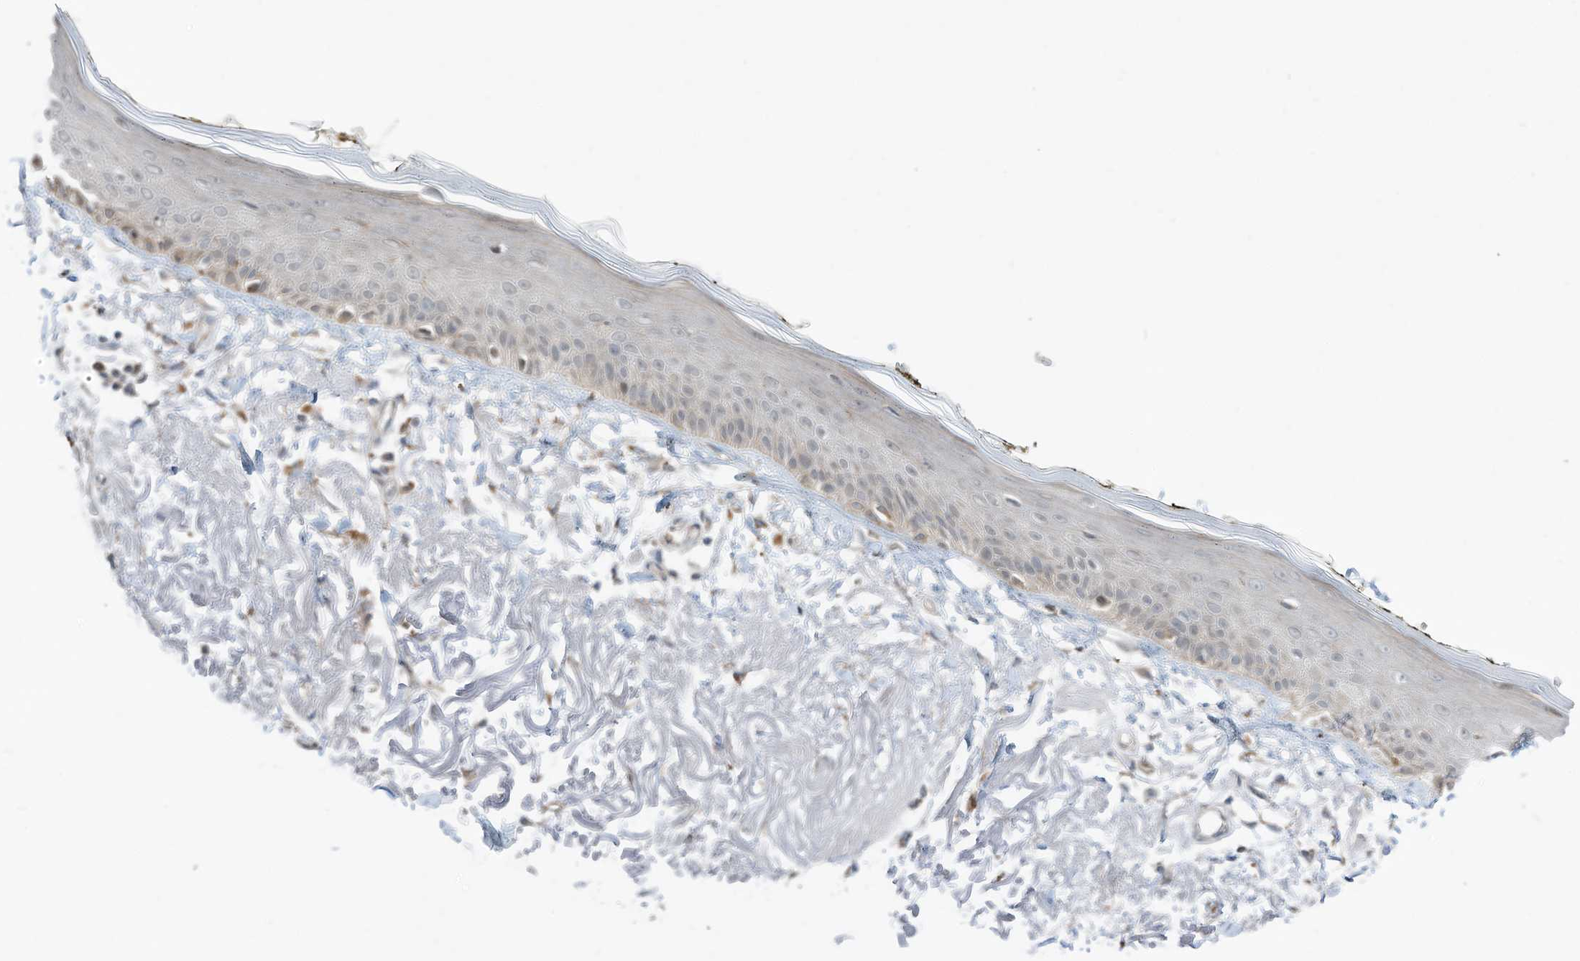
{"staining": {"intensity": "weak", "quantity": ">75%", "location": "cytoplasmic/membranous"}, "tissue": "skin", "cell_type": "Fibroblasts", "image_type": "normal", "snomed": [{"axis": "morphology", "description": "Normal tissue, NOS"}, {"axis": "topography", "description": "Skin"}, {"axis": "topography", "description": "Skeletal muscle"}], "caption": "Skin stained for a protein (brown) reveals weak cytoplasmic/membranous positive expression in about >75% of fibroblasts.", "gene": "DZIP3", "patient": {"sex": "male", "age": 83}}